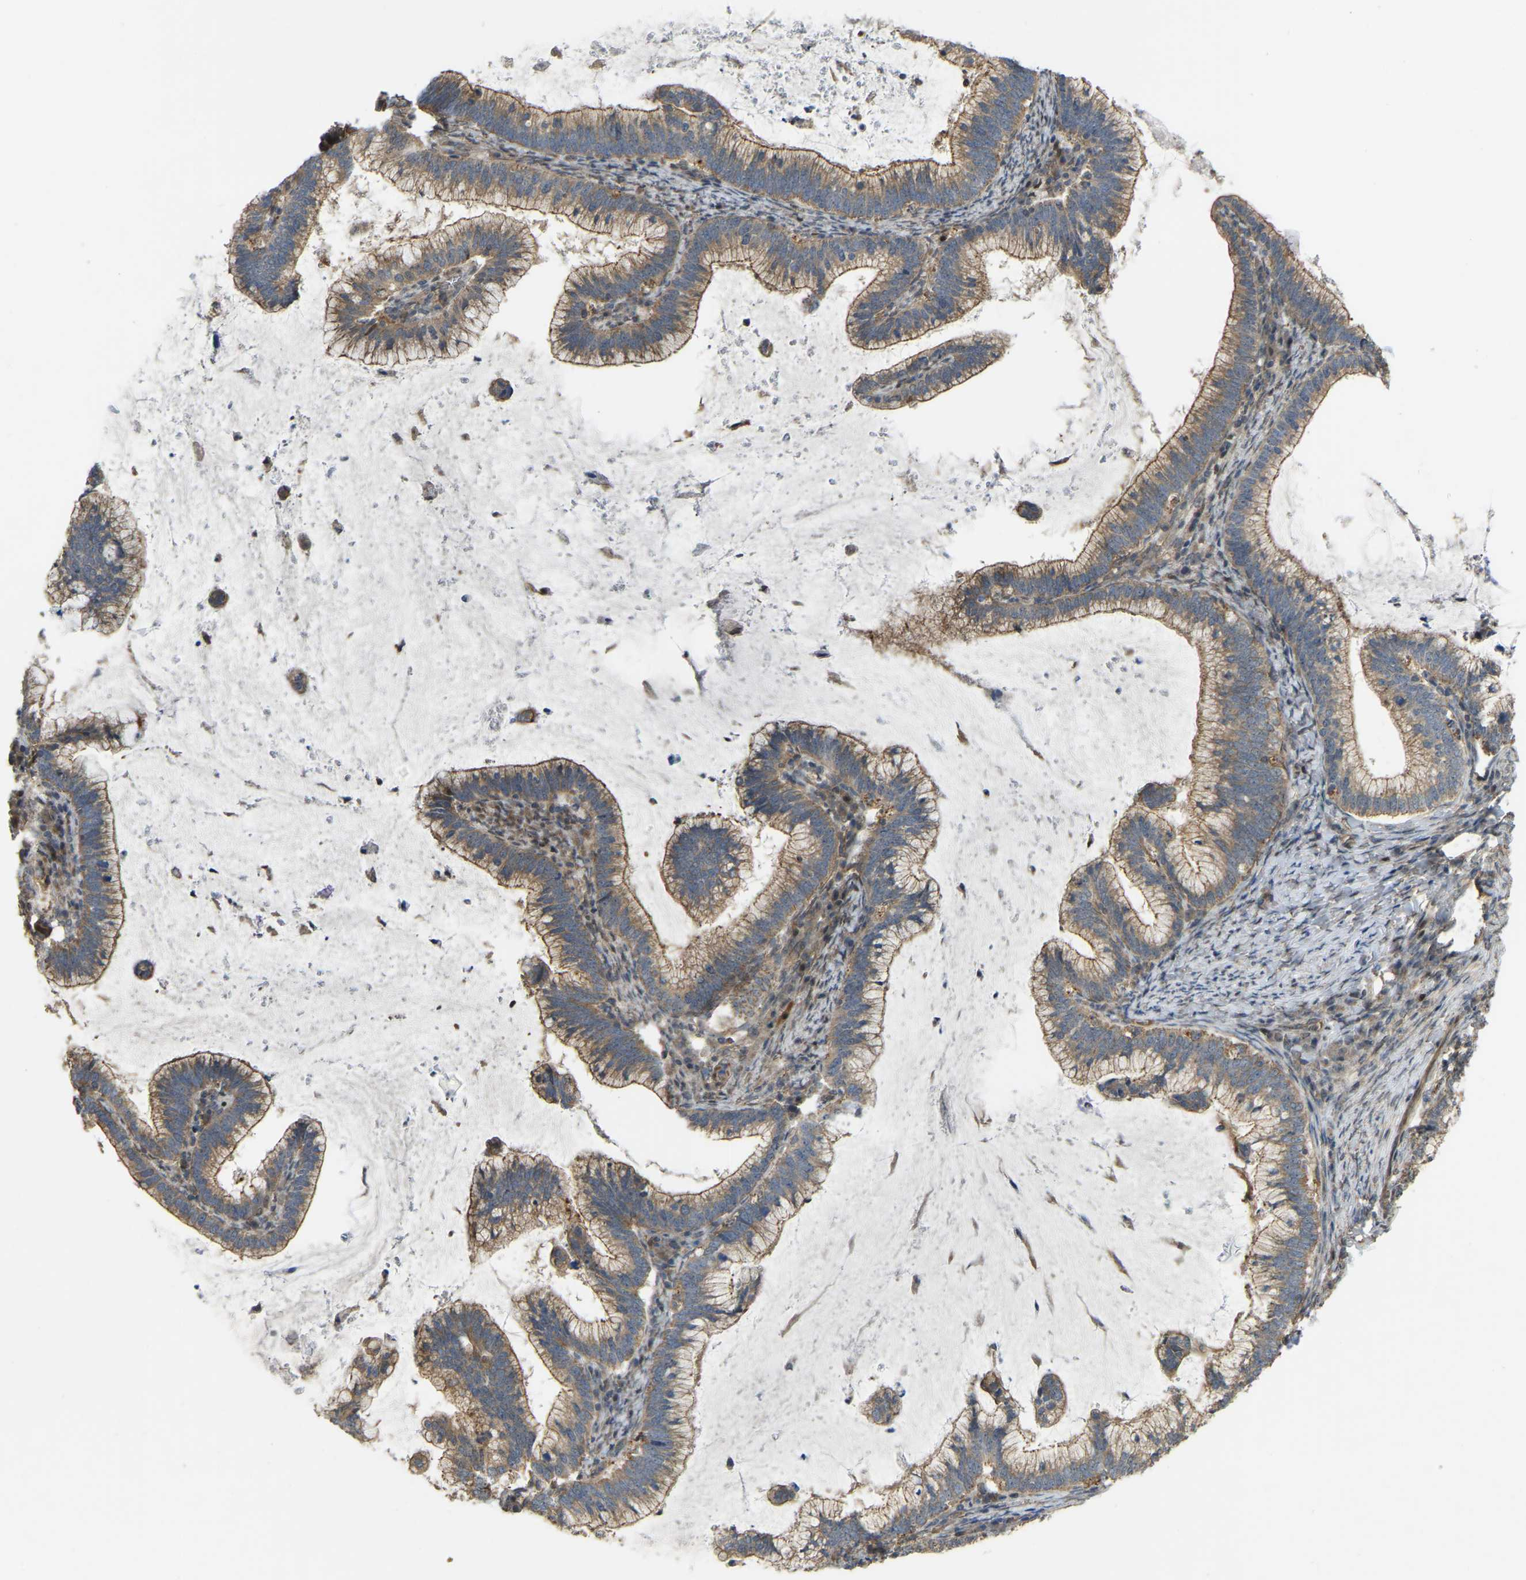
{"staining": {"intensity": "moderate", "quantity": ">75%", "location": "cytoplasmic/membranous"}, "tissue": "cervical cancer", "cell_type": "Tumor cells", "image_type": "cancer", "snomed": [{"axis": "morphology", "description": "Adenocarcinoma, NOS"}, {"axis": "topography", "description": "Cervix"}], "caption": "Cervical adenocarcinoma tissue shows moderate cytoplasmic/membranous staining in approximately >75% of tumor cells, visualized by immunohistochemistry.", "gene": "C21orf91", "patient": {"sex": "female", "age": 36}}